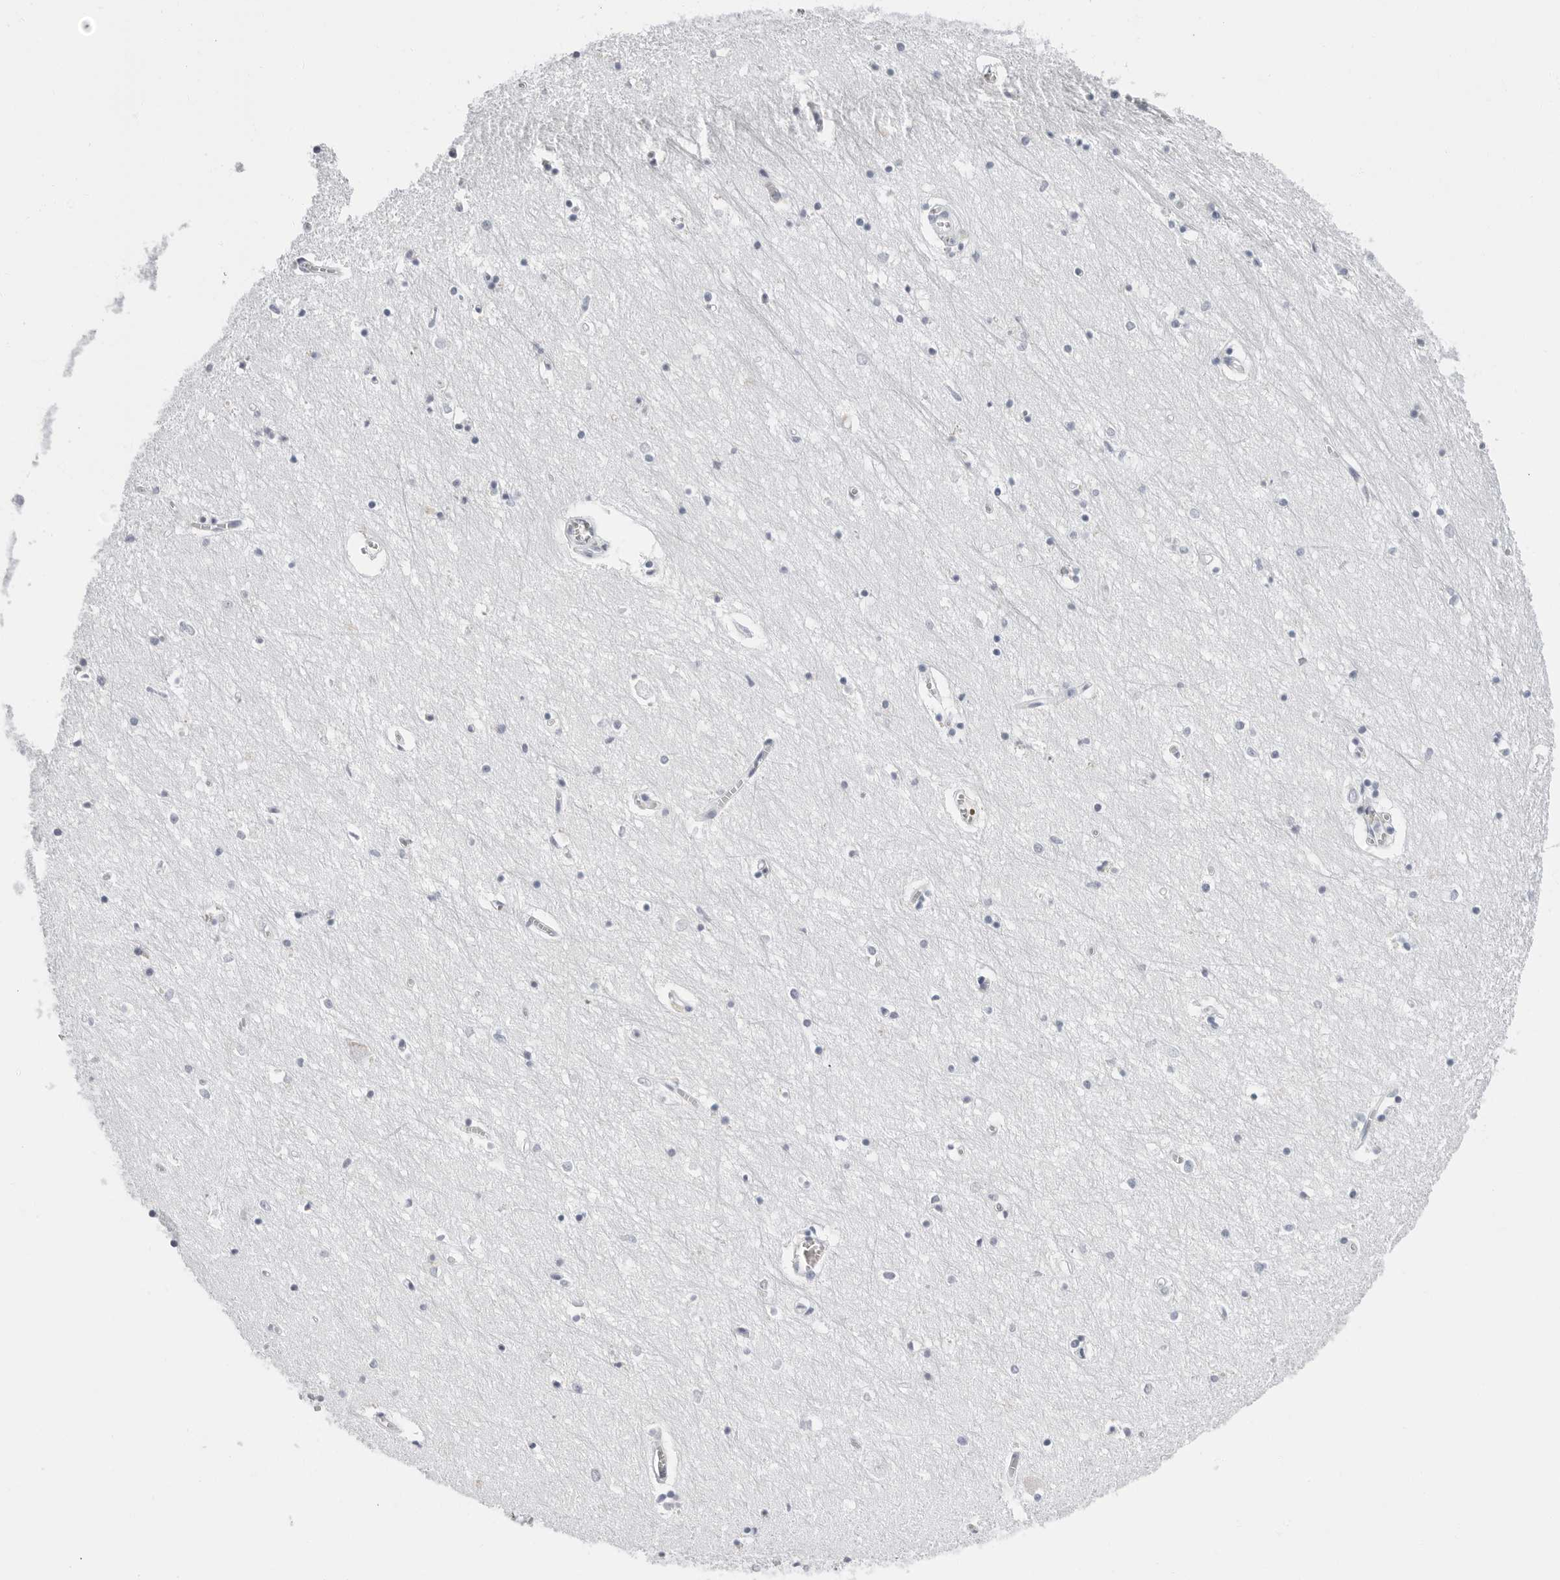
{"staining": {"intensity": "negative", "quantity": "none", "location": "none"}, "tissue": "hippocampus", "cell_type": "Glial cells", "image_type": "normal", "snomed": [{"axis": "morphology", "description": "Normal tissue, NOS"}, {"axis": "topography", "description": "Hippocampus"}], "caption": "Hippocampus stained for a protein using immunohistochemistry reveals no expression glial cells.", "gene": "ERICH3", "patient": {"sex": "male", "age": 70}}